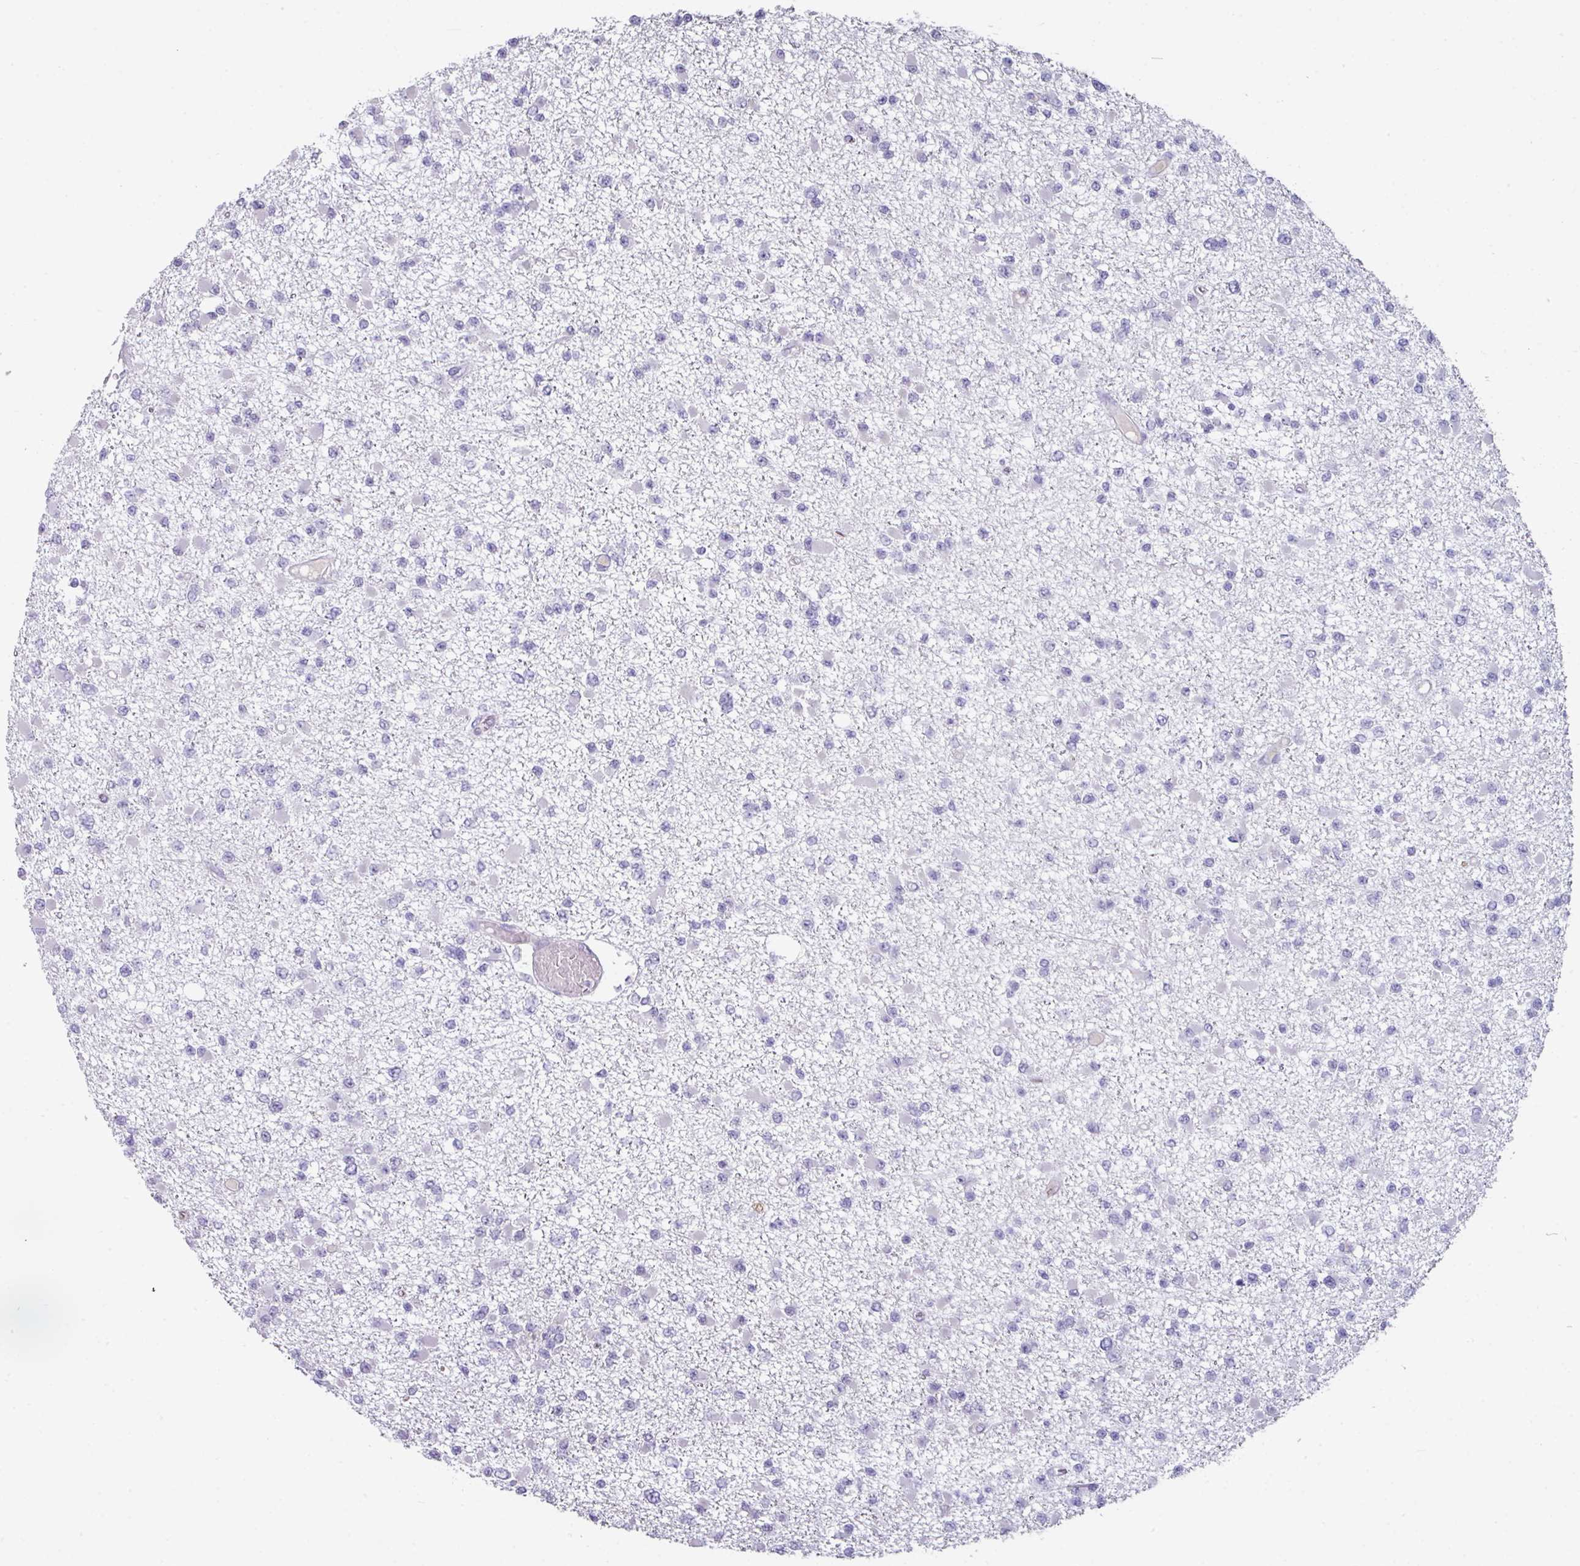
{"staining": {"intensity": "negative", "quantity": "none", "location": "none"}, "tissue": "glioma", "cell_type": "Tumor cells", "image_type": "cancer", "snomed": [{"axis": "morphology", "description": "Glioma, malignant, Low grade"}, {"axis": "topography", "description": "Brain"}], "caption": "Human glioma stained for a protein using immunohistochemistry (IHC) displays no staining in tumor cells.", "gene": "BMS1", "patient": {"sex": "female", "age": 22}}